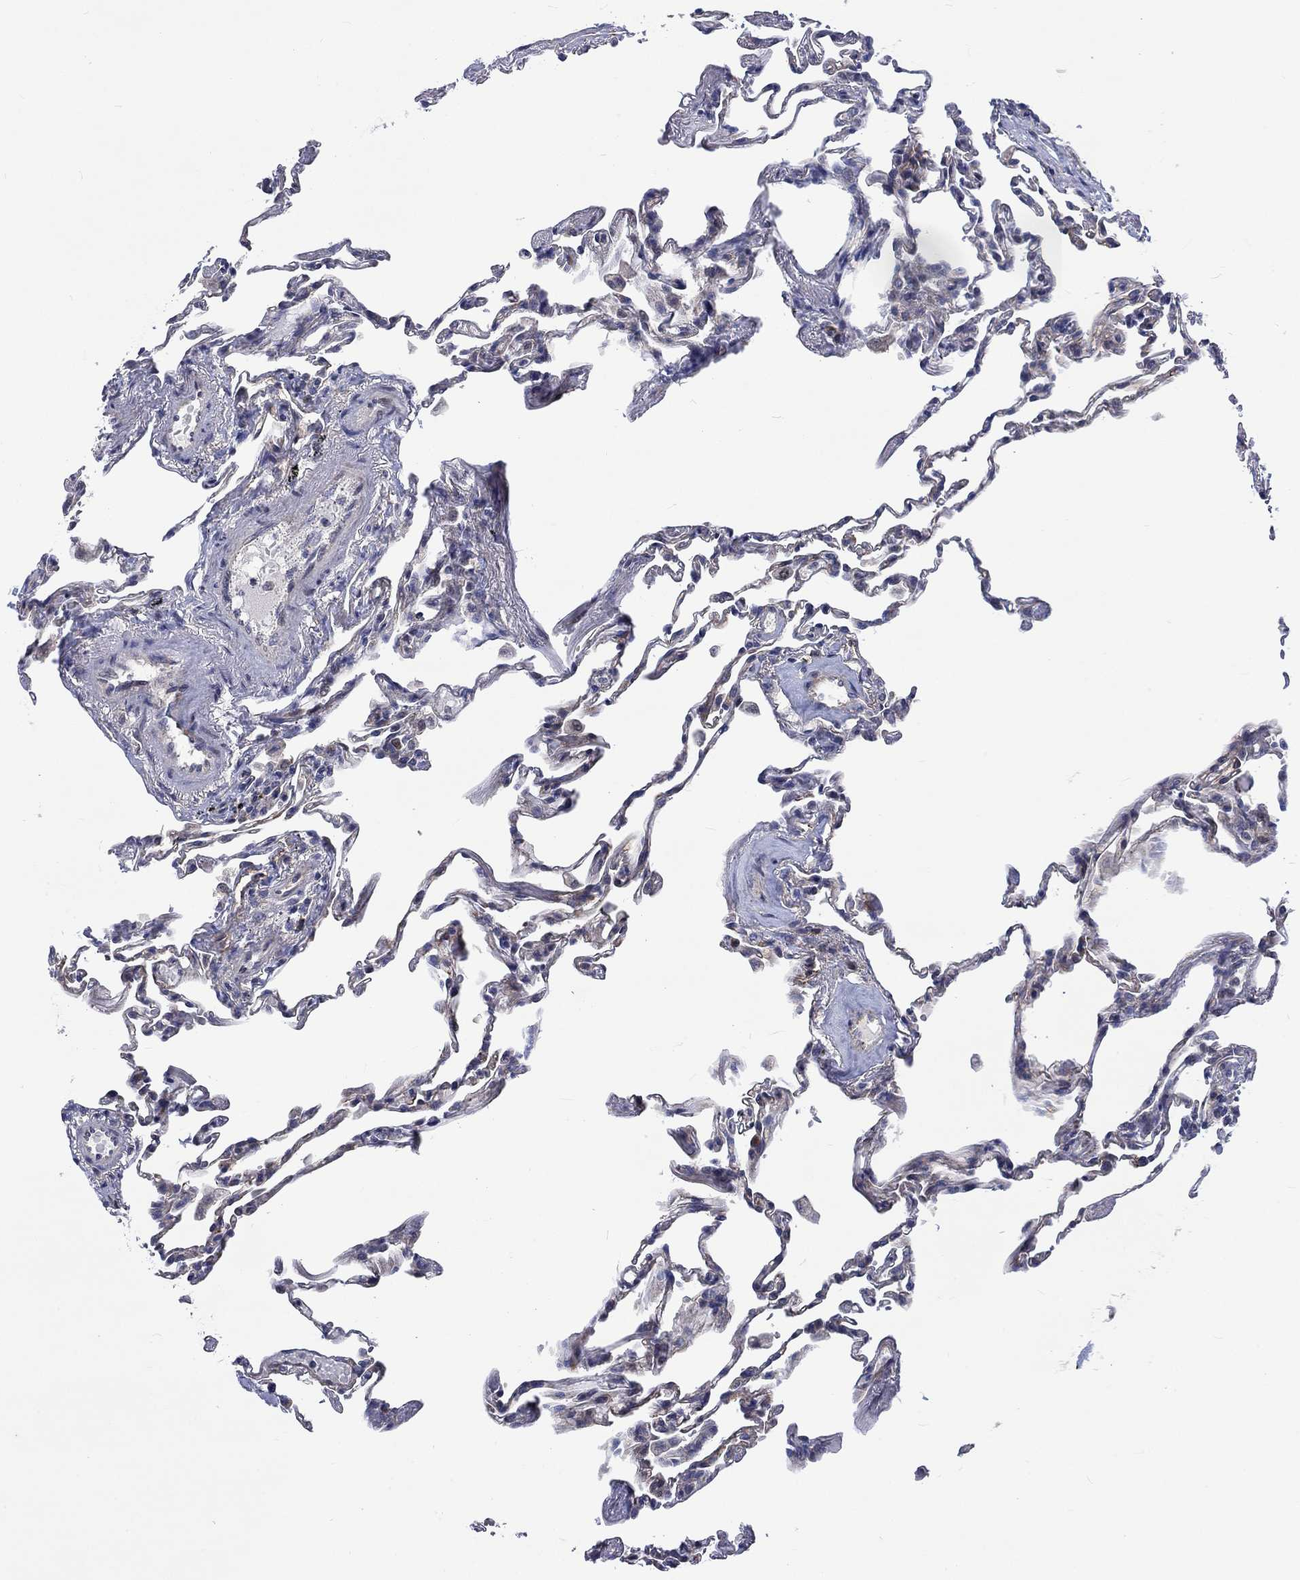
{"staining": {"intensity": "negative", "quantity": "none", "location": "none"}, "tissue": "lung", "cell_type": "Alveolar cells", "image_type": "normal", "snomed": [{"axis": "morphology", "description": "Normal tissue, NOS"}, {"axis": "topography", "description": "Lung"}], "caption": "This is a histopathology image of immunohistochemistry staining of normal lung, which shows no staining in alveolar cells.", "gene": "SLC35F2", "patient": {"sex": "female", "age": 57}}